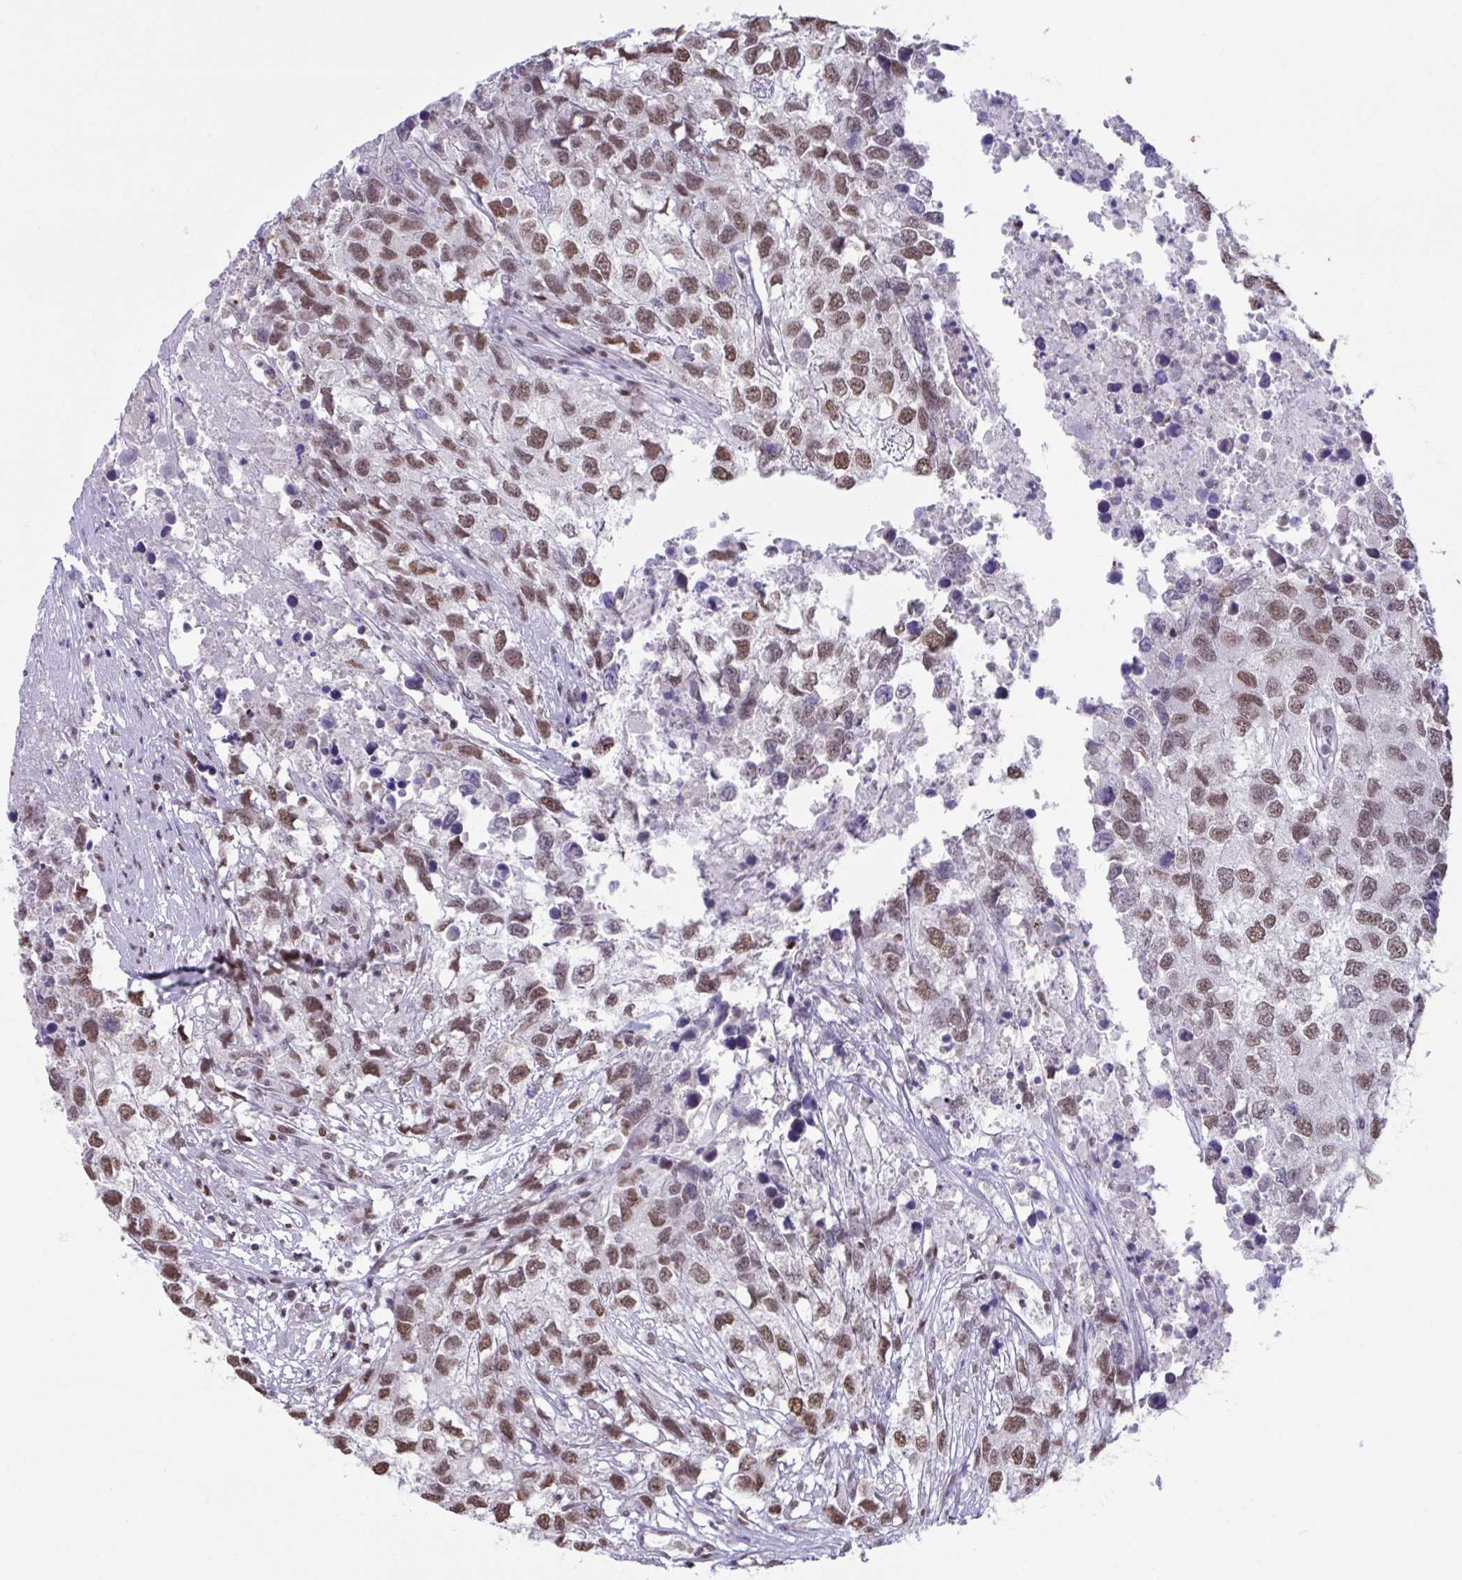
{"staining": {"intensity": "moderate", "quantity": ">75%", "location": "nuclear"}, "tissue": "testis cancer", "cell_type": "Tumor cells", "image_type": "cancer", "snomed": [{"axis": "morphology", "description": "Carcinoma, Embryonal, NOS"}, {"axis": "topography", "description": "Testis"}], "caption": "Testis cancer (embryonal carcinoma) stained with immunohistochemistry (IHC) reveals moderate nuclear positivity in approximately >75% of tumor cells.", "gene": "HNRNPDL", "patient": {"sex": "male", "age": 83}}